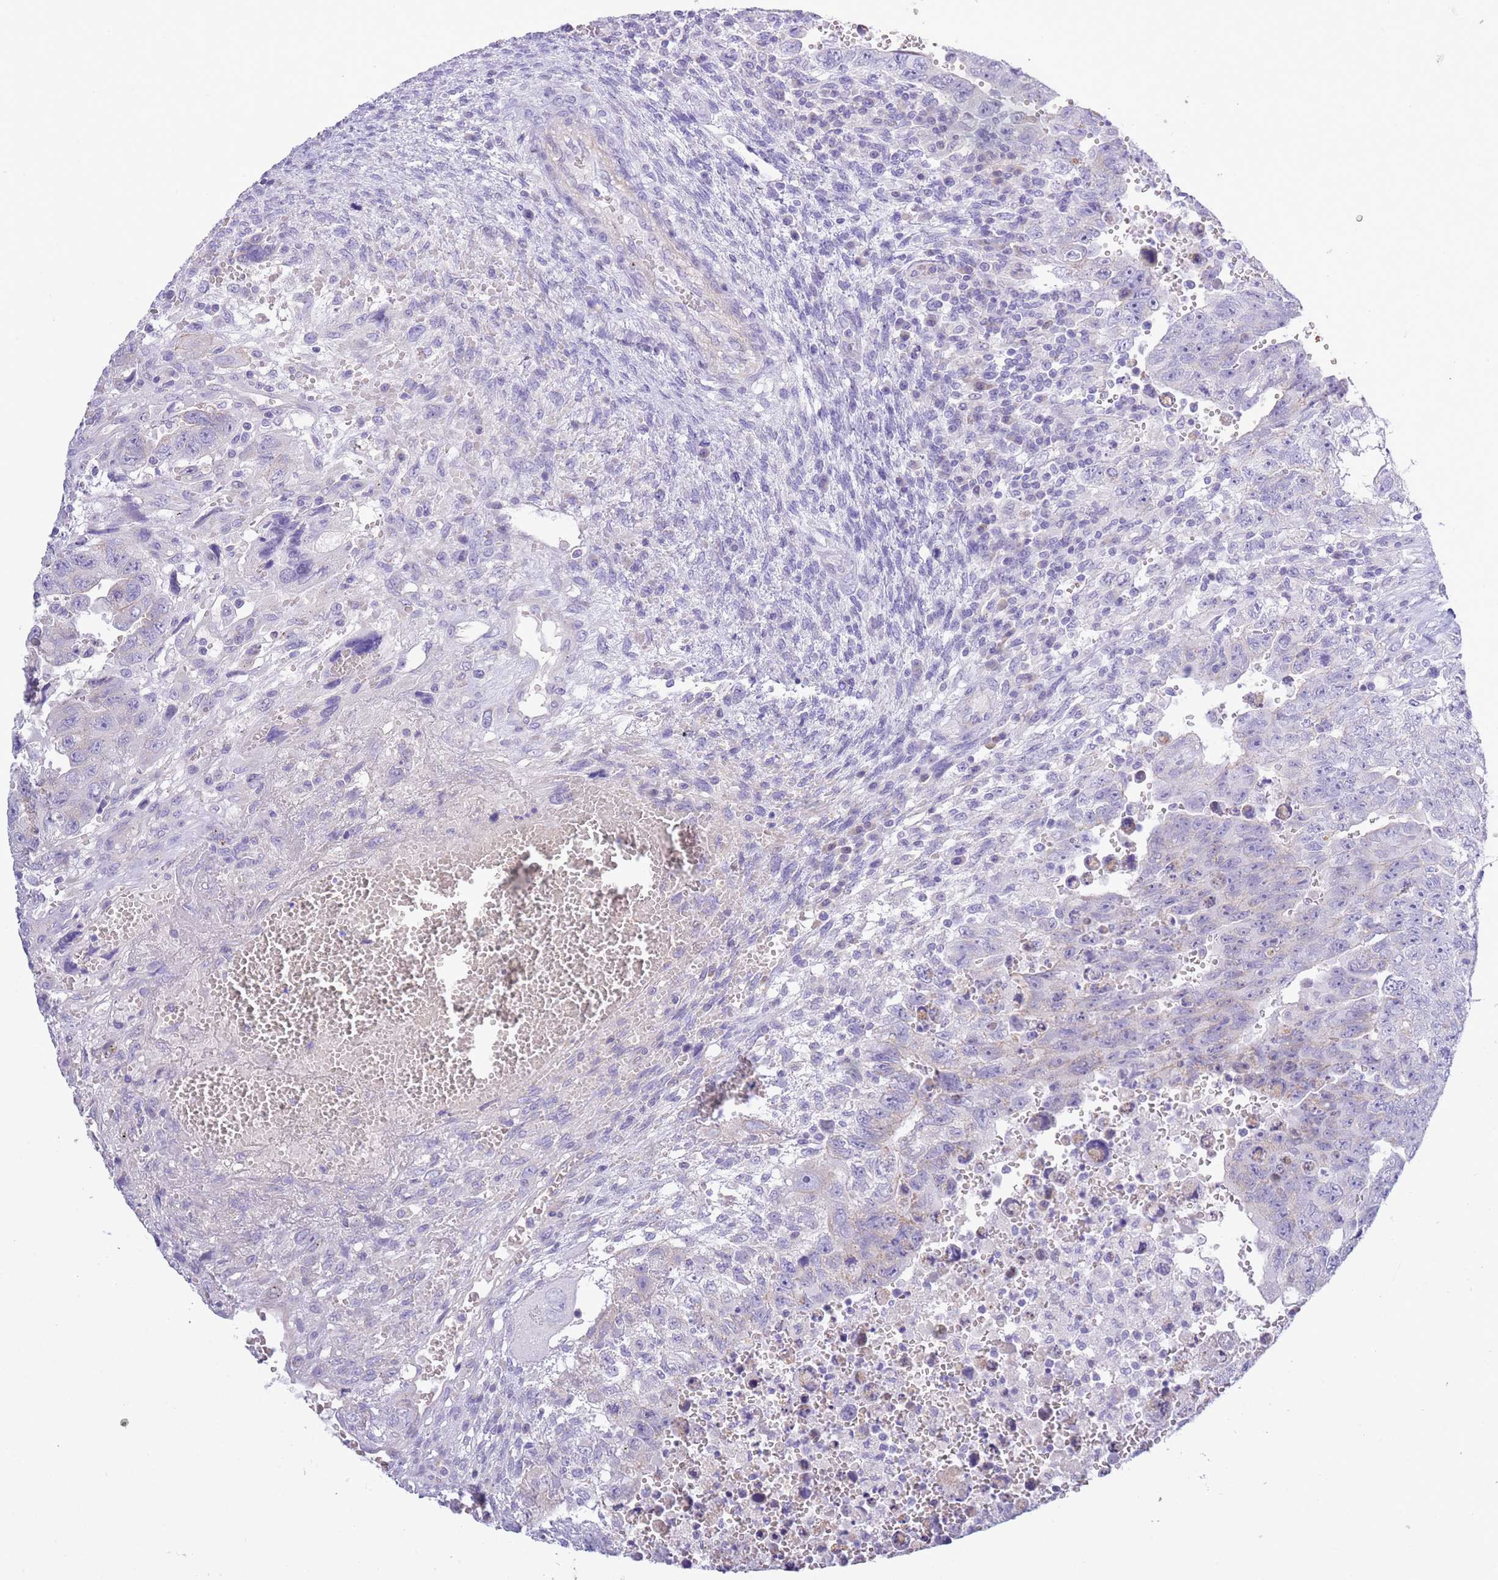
{"staining": {"intensity": "negative", "quantity": "none", "location": "none"}, "tissue": "testis cancer", "cell_type": "Tumor cells", "image_type": "cancer", "snomed": [{"axis": "morphology", "description": "Carcinoma, Embryonal, NOS"}, {"axis": "topography", "description": "Testis"}], "caption": "A photomicrograph of human testis cancer (embryonal carcinoma) is negative for staining in tumor cells. (DAB (3,3'-diaminobenzidine) immunohistochemistry (IHC), high magnification).", "gene": "ACR", "patient": {"sex": "male", "age": 28}}